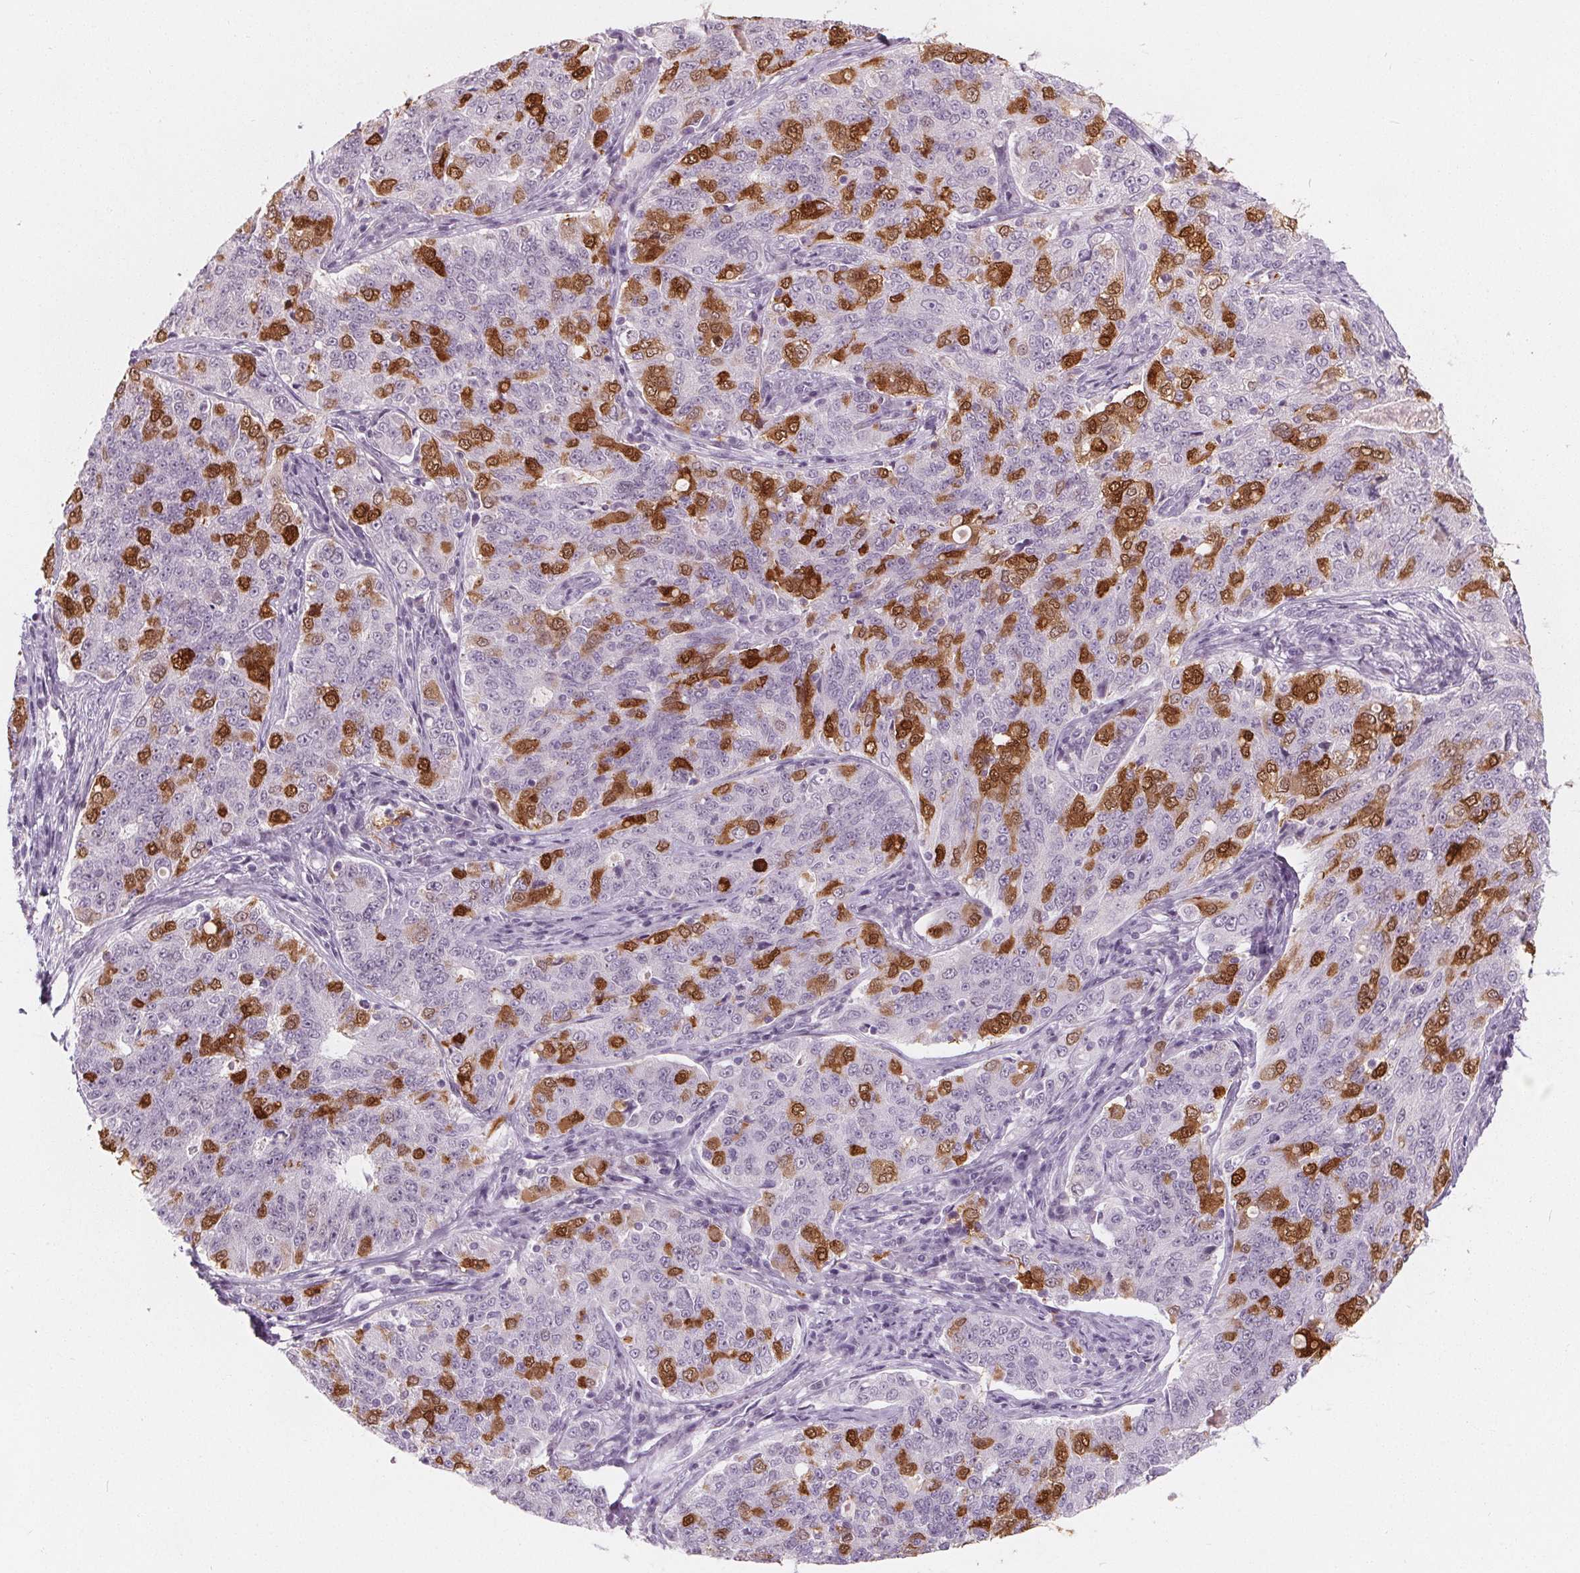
{"staining": {"intensity": "moderate", "quantity": "25%-75%", "location": "nuclear"}, "tissue": "endometrial cancer", "cell_type": "Tumor cells", "image_type": "cancer", "snomed": [{"axis": "morphology", "description": "Adenocarcinoma, NOS"}, {"axis": "topography", "description": "Endometrium"}], "caption": "Immunohistochemical staining of human endometrial cancer (adenocarcinoma) exhibits medium levels of moderate nuclear protein positivity in about 25%-75% of tumor cells. (IHC, brightfield microscopy, high magnification).", "gene": "DBX2", "patient": {"sex": "female", "age": 43}}